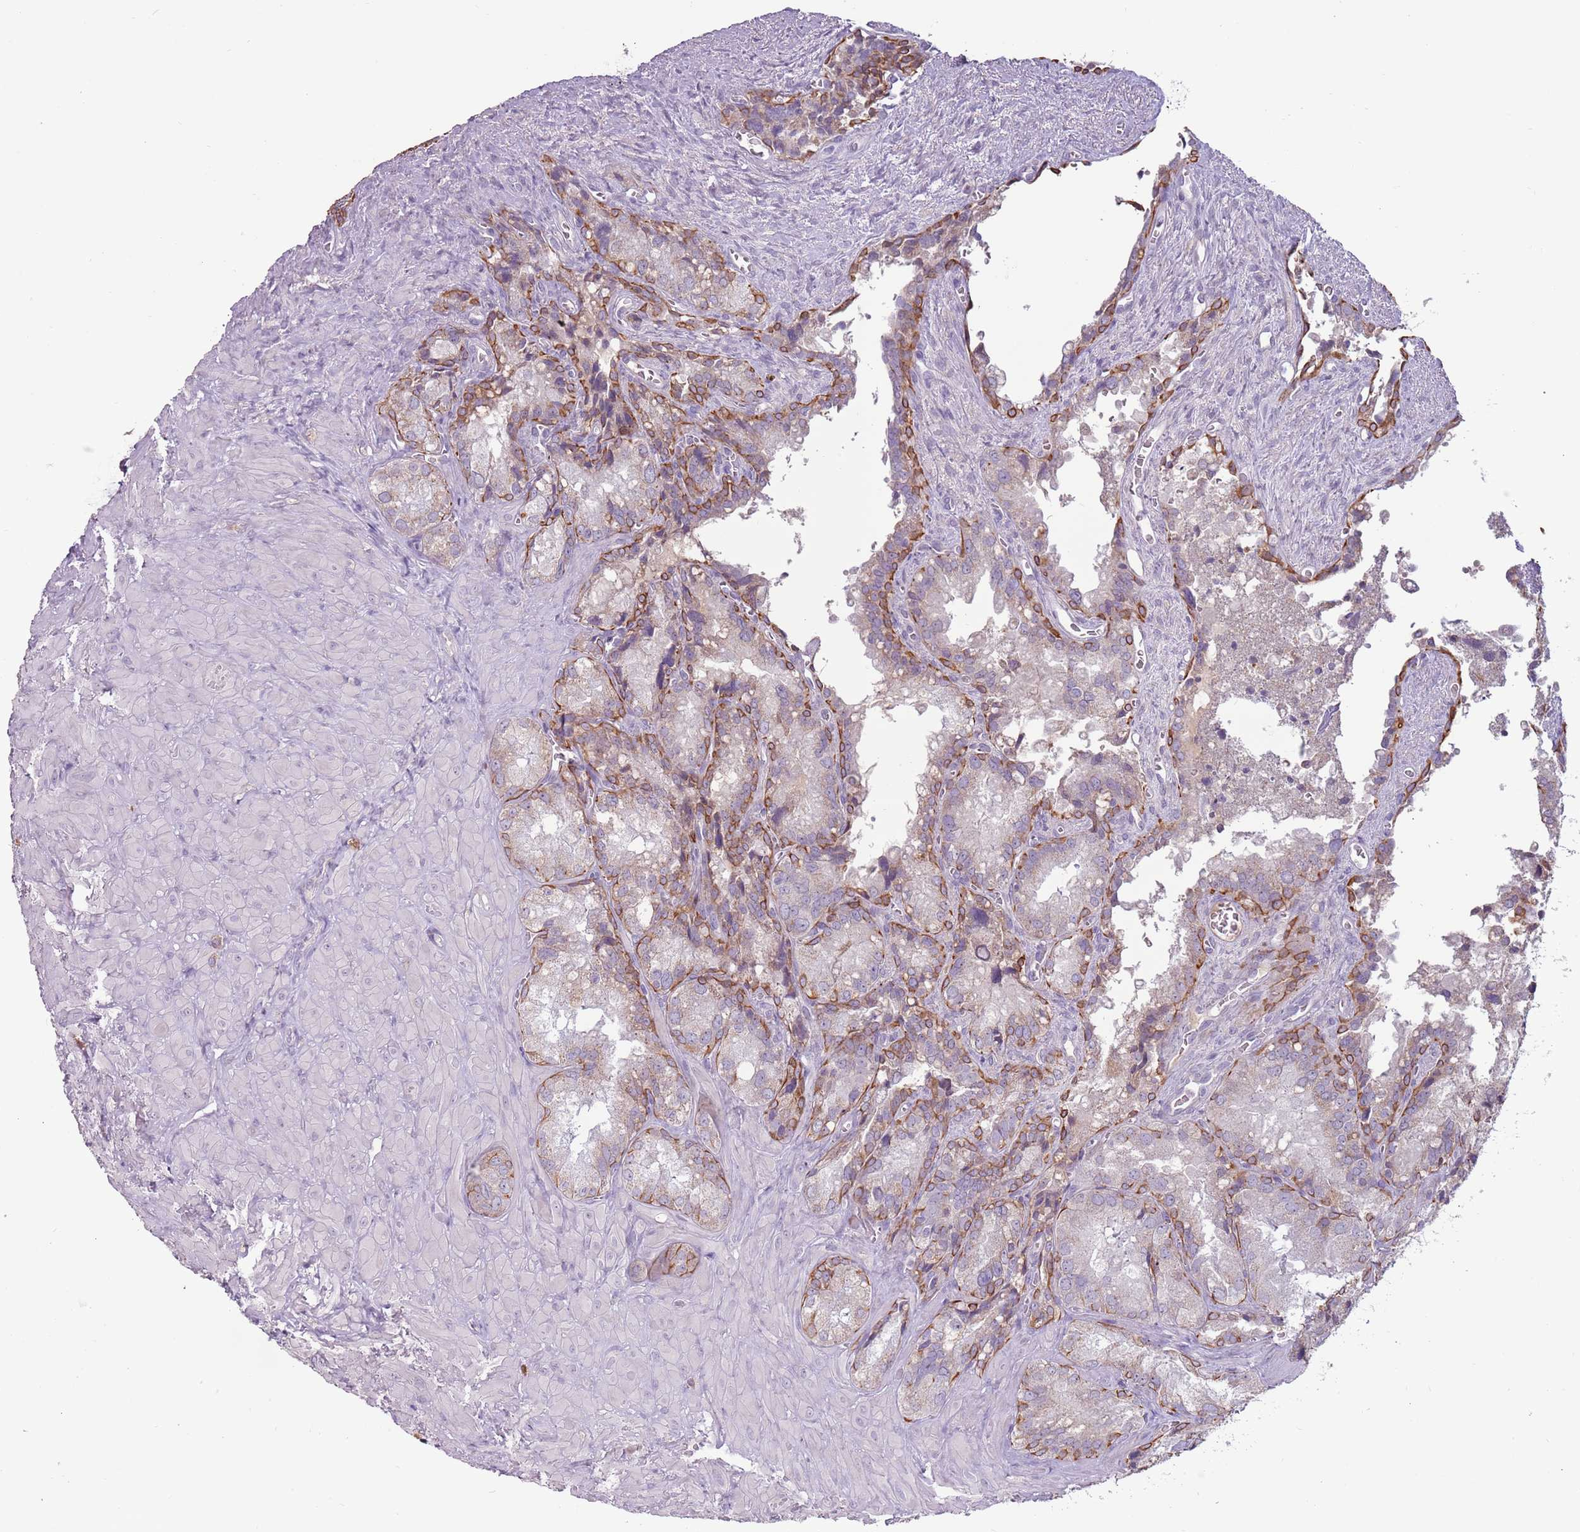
{"staining": {"intensity": "moderate", "quantity": "<25%", "location": "cytoplasmic/membranous"}, "tissue": "seminal vesicle", "cell_type": "Glandular cells", "image_type": "normal", "snomed": [{"axis": "morphology", "description": "Normal tissue, NOS"}, {"axis": "topography", "description": "Seminal veicle"}], "caption": "Protein staining of unremarkable seminal vesicle reveals moderate cytoplasmic/membranous staining in about <25% of glandular cells. Using DAB (3,3'-diaminobenzidine) (brown) and hematoxylin (blue) stains, captured at high magnification using brightfield microscopy.", "gene": "SYS1", "patient": {"sex": "male", "age": 62}}